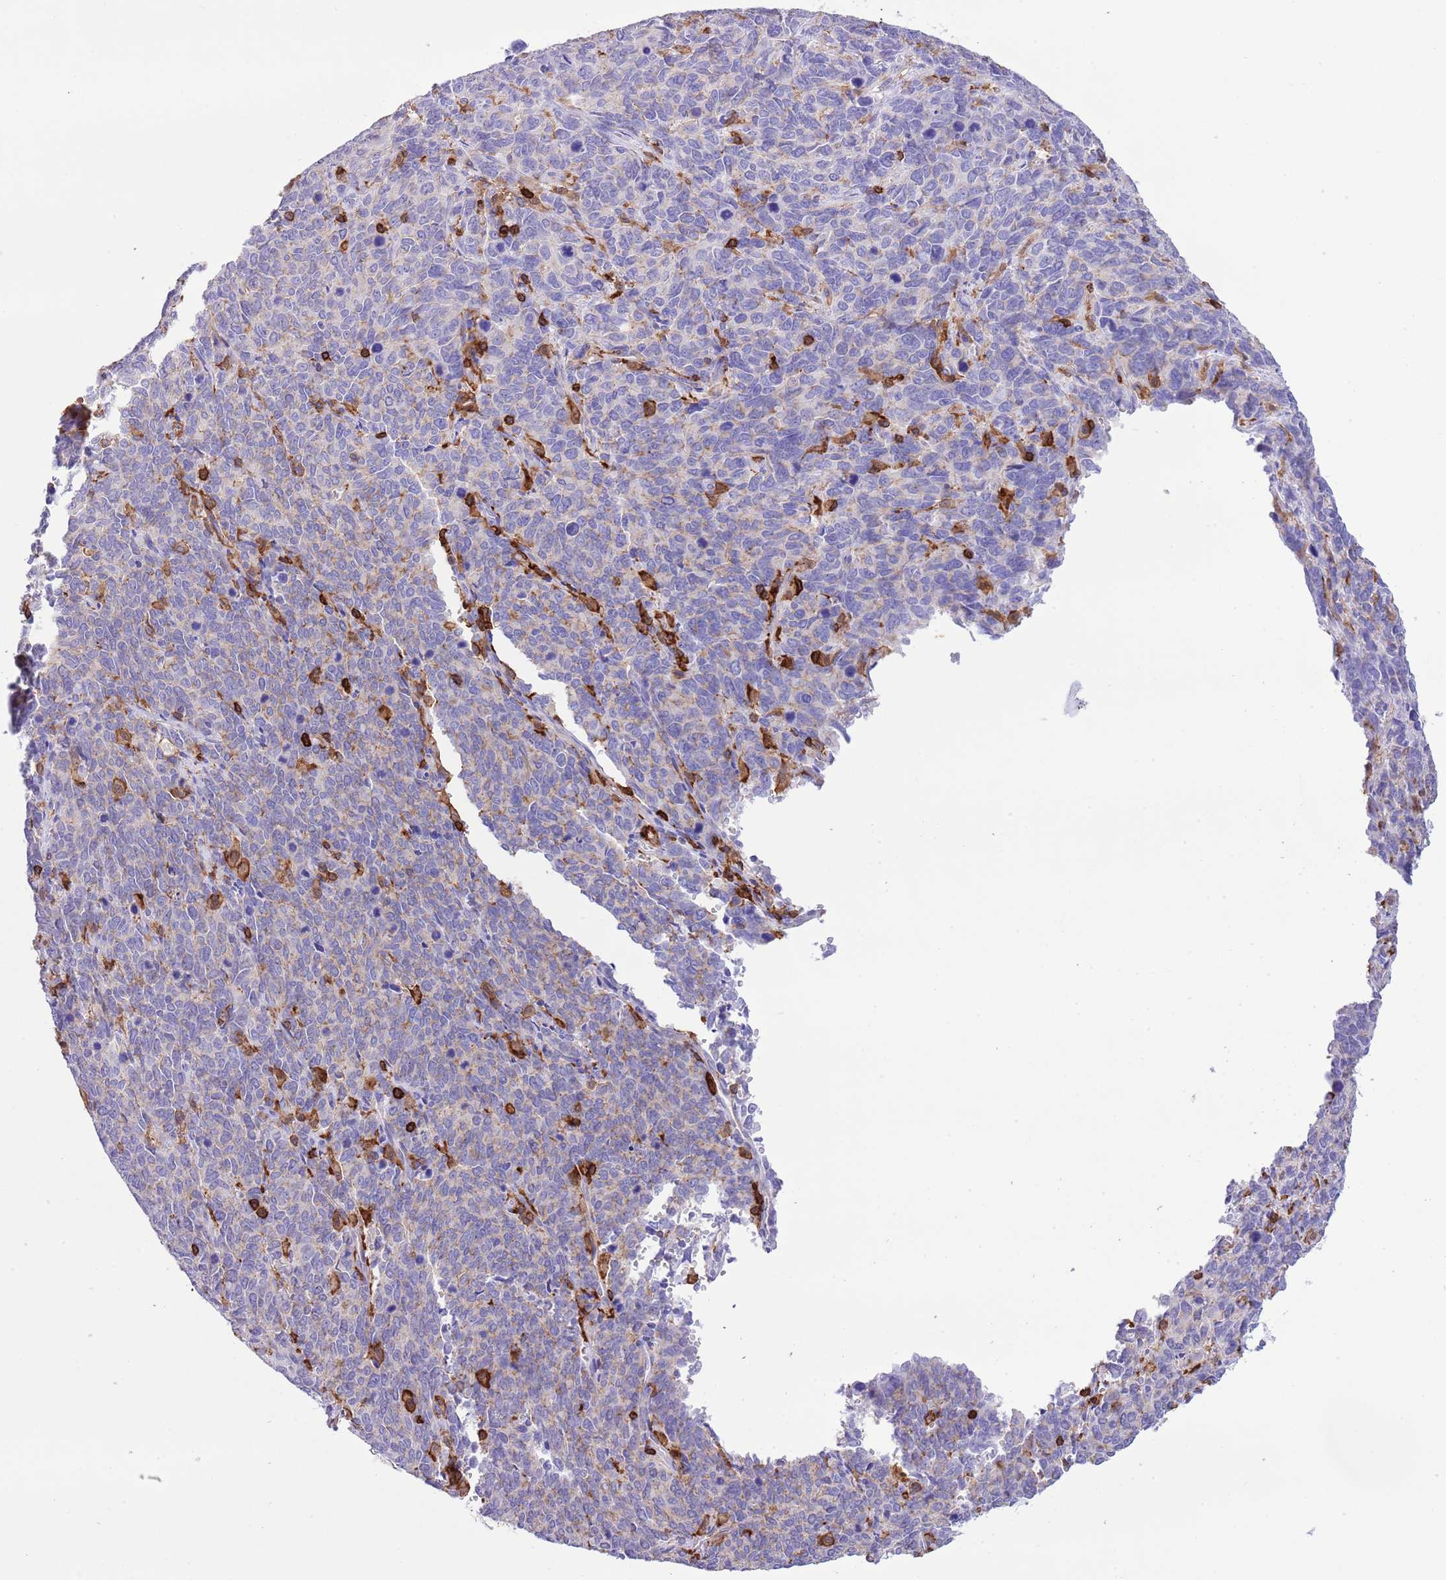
{"staining": {"intensity": "negative", "quantity": "none", "location": "none"}, "tissue": "cervical cancer", "cell_type": "Tumor cells", "image_type": "cancer", "snomed": [{"axis": "morphology", "description": "Squamous cell carcinoma, NOS"}, {"axis": "topography", "description": "Cervix"}], "caption": "Histopathology image shows no significant protein staining in tumor cells of cervical cancer (squamous cell carcinoma). (DAB (3,3'-diaminobenzidine) immunohistochemistry visualized using brightfield microscopy, high magnification).", "gene": "EFHD2", "patient": {"sex": "female", "age": 60}}